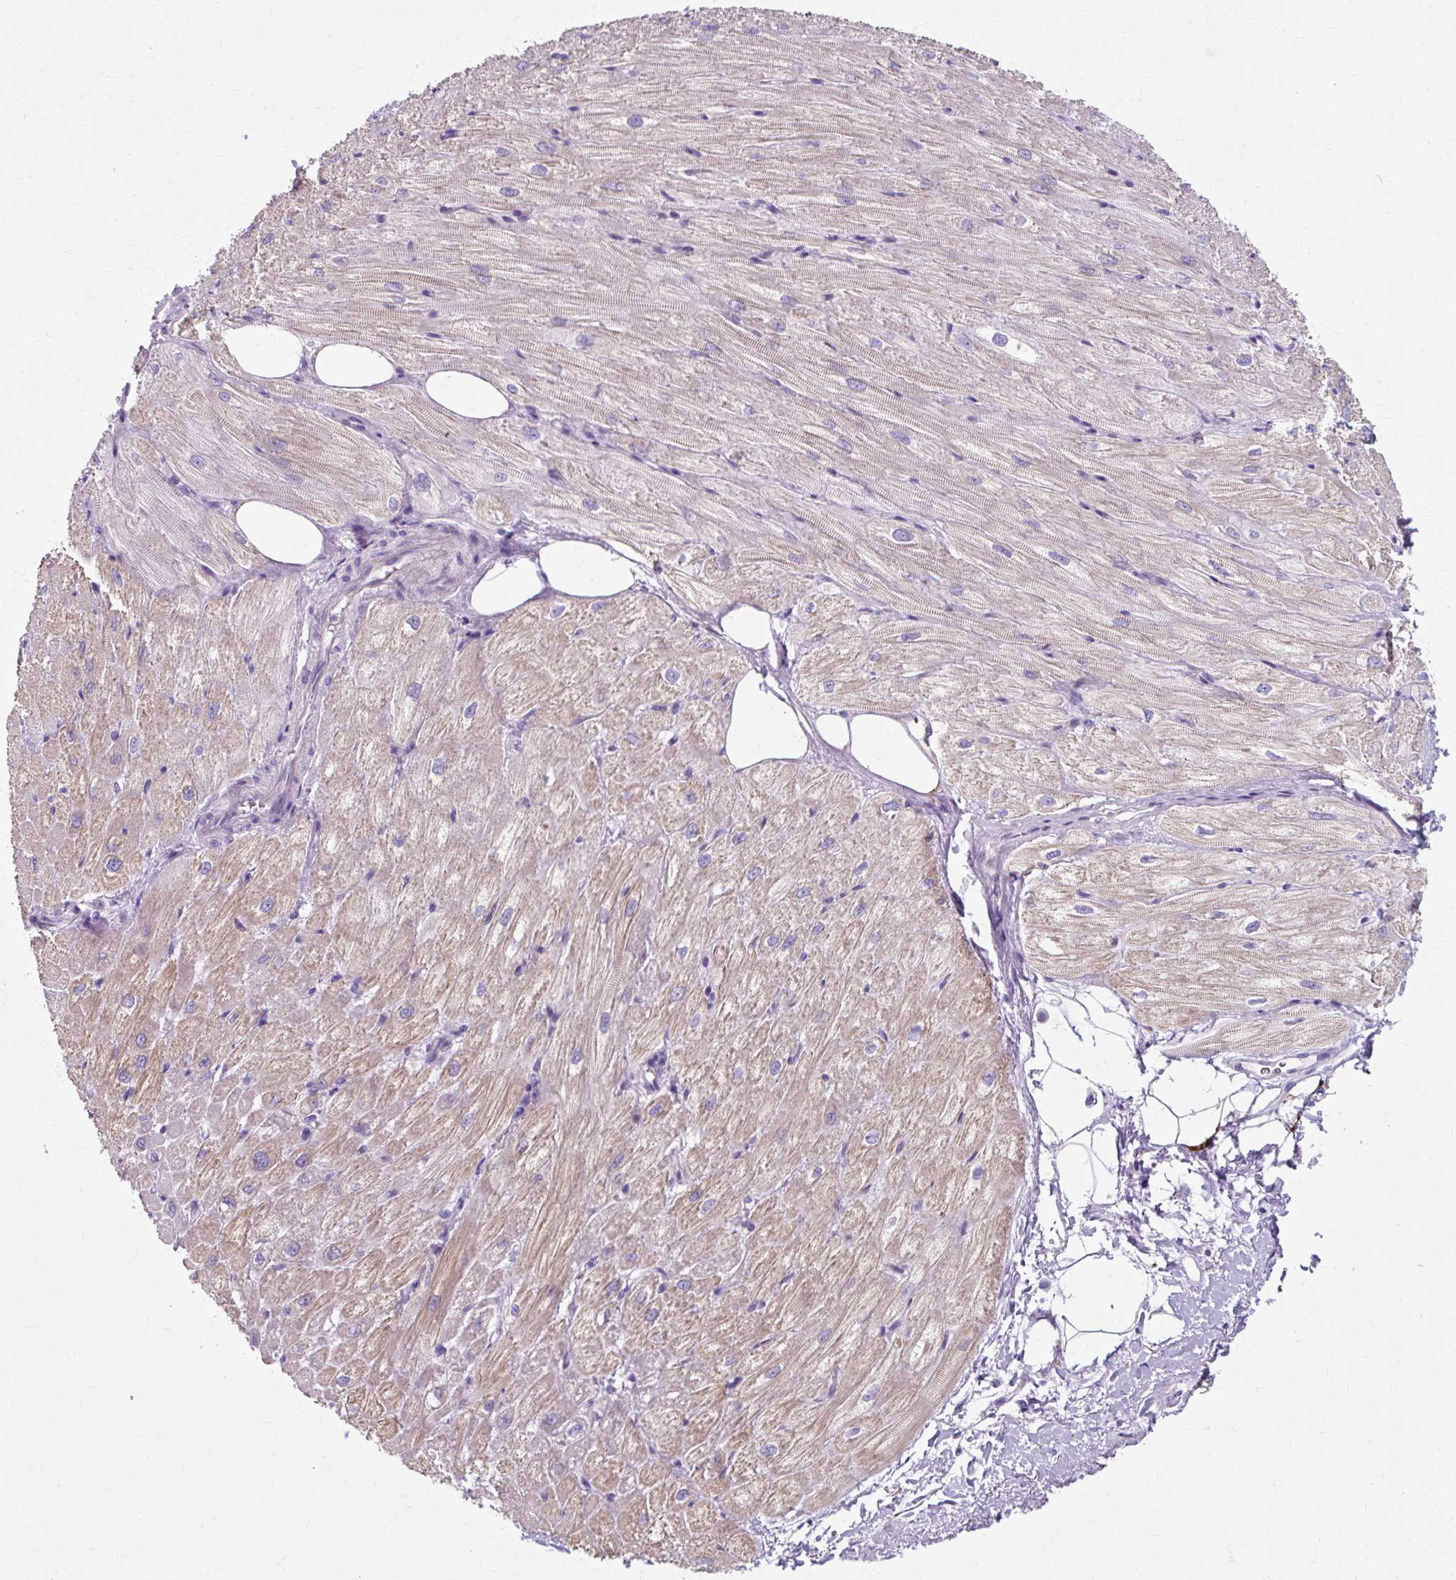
{"staining": {"intensity": "weak", "quantity": "25%-75%", "location": "cytoplasmic/membranous"}, "tissue": "heart muscle", "cell_type": "Cardiomyocytes", "image_type": "normal", "snomed": [{"axis": "morphology", "description": "Normal tissue, NOS"}, {"axis": "topography", "description": "Heart"}], "caption": "DAB immunohistochemical staining of unremarkable human heart muscle shows weak cytoplasmic/membranous protein expression in approximately 25%-75% of cardiomyocytes.", "gene": "ZNF555", "patient": {"sex": "male", "age": 62}}